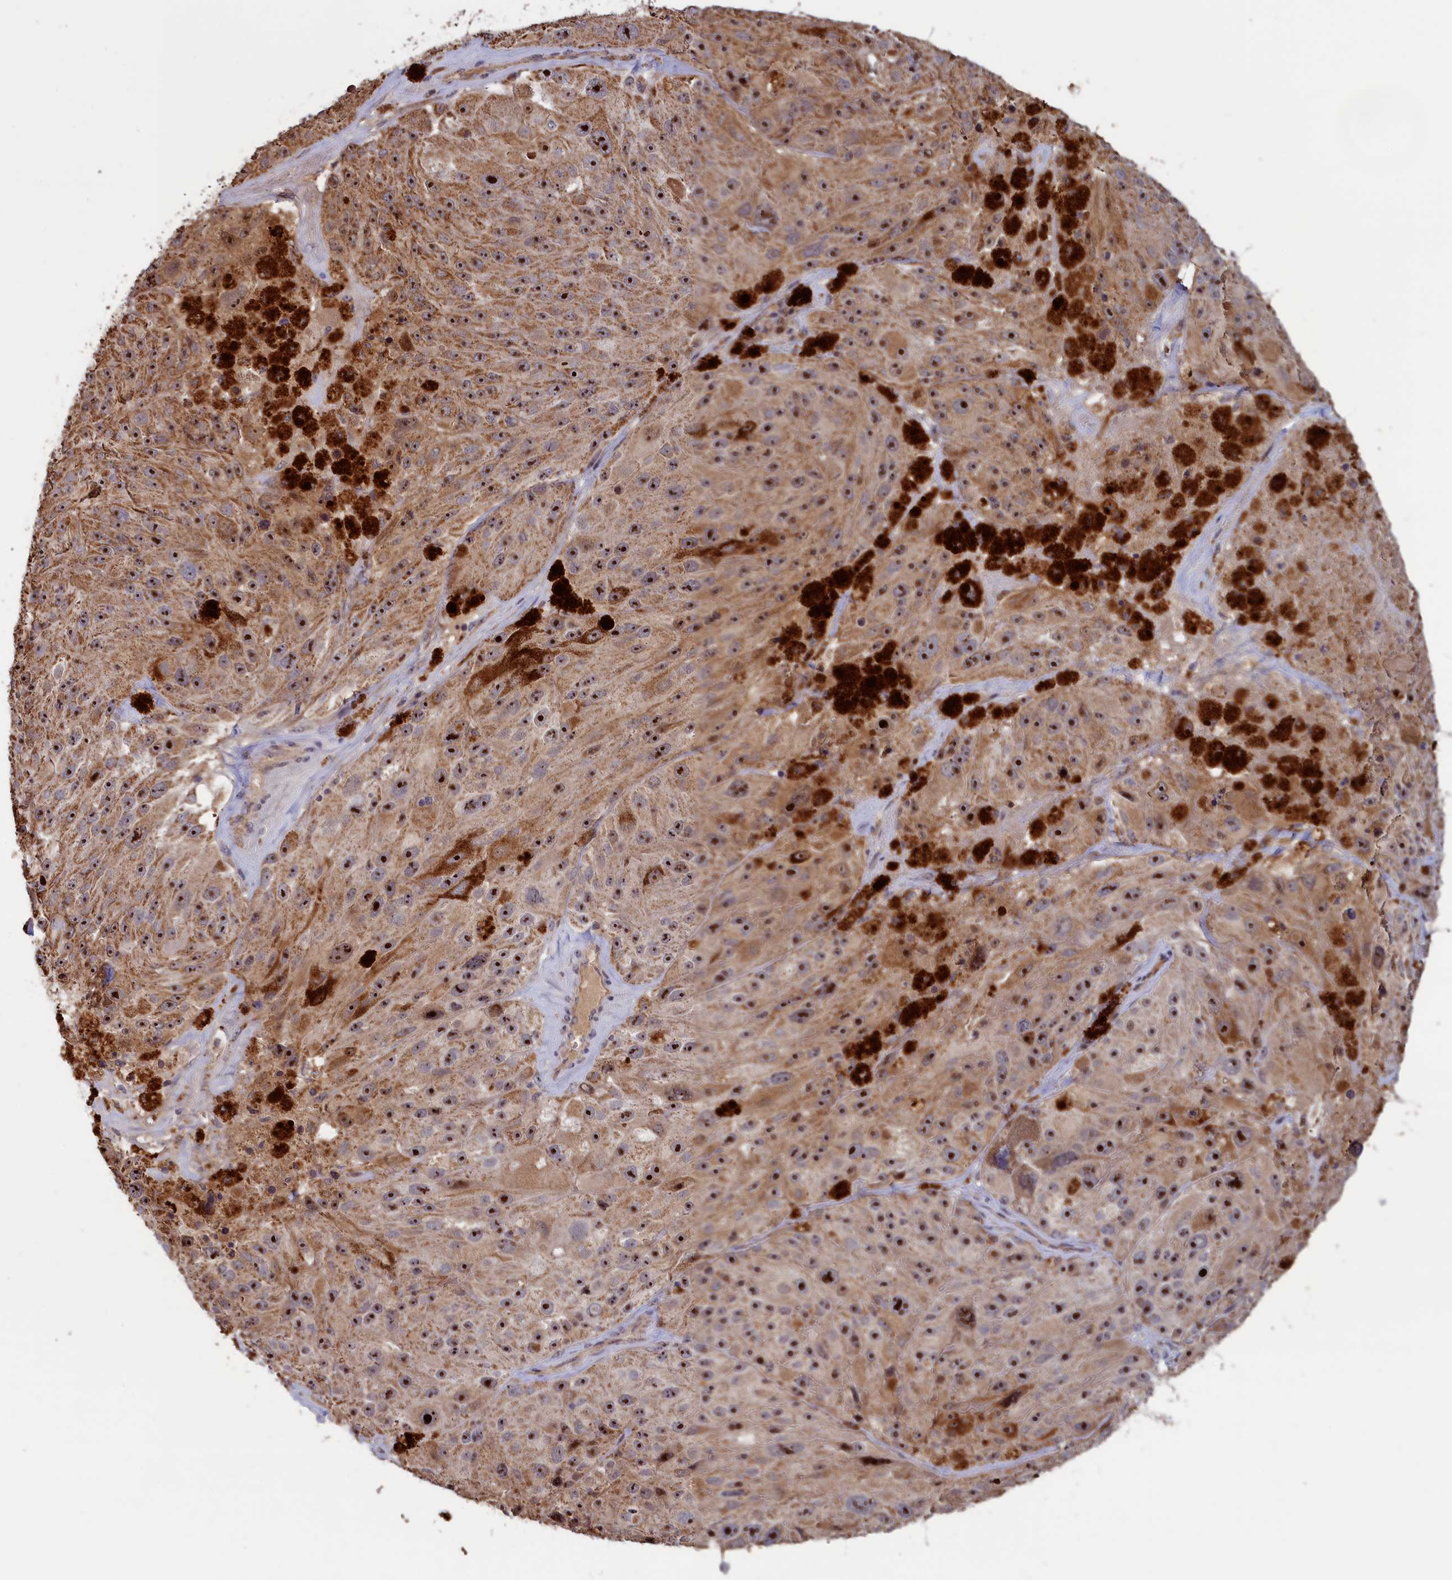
{"staining": {"intensity": "moderate", "quantity": ">75%", "location": "cytoplasmic/membranous,nuclear"}, "tissue": "melanoma", "cell_type": "Tumor cells", "image_type": "cancer", "snomed": [{"axis": "morphology", "description": "Malignant melanoma, Metastatic site"}, {"axis": "topography", "description": "Lymph node"}], "caption": "Moderate cytoplasmic/membranous and nuclear positivity for a protein is identified in approximately >75% of tumor cells of melanoma using IHC.", "gene": "ZNF816", "patient": {"sex": "male", "age": 62}}